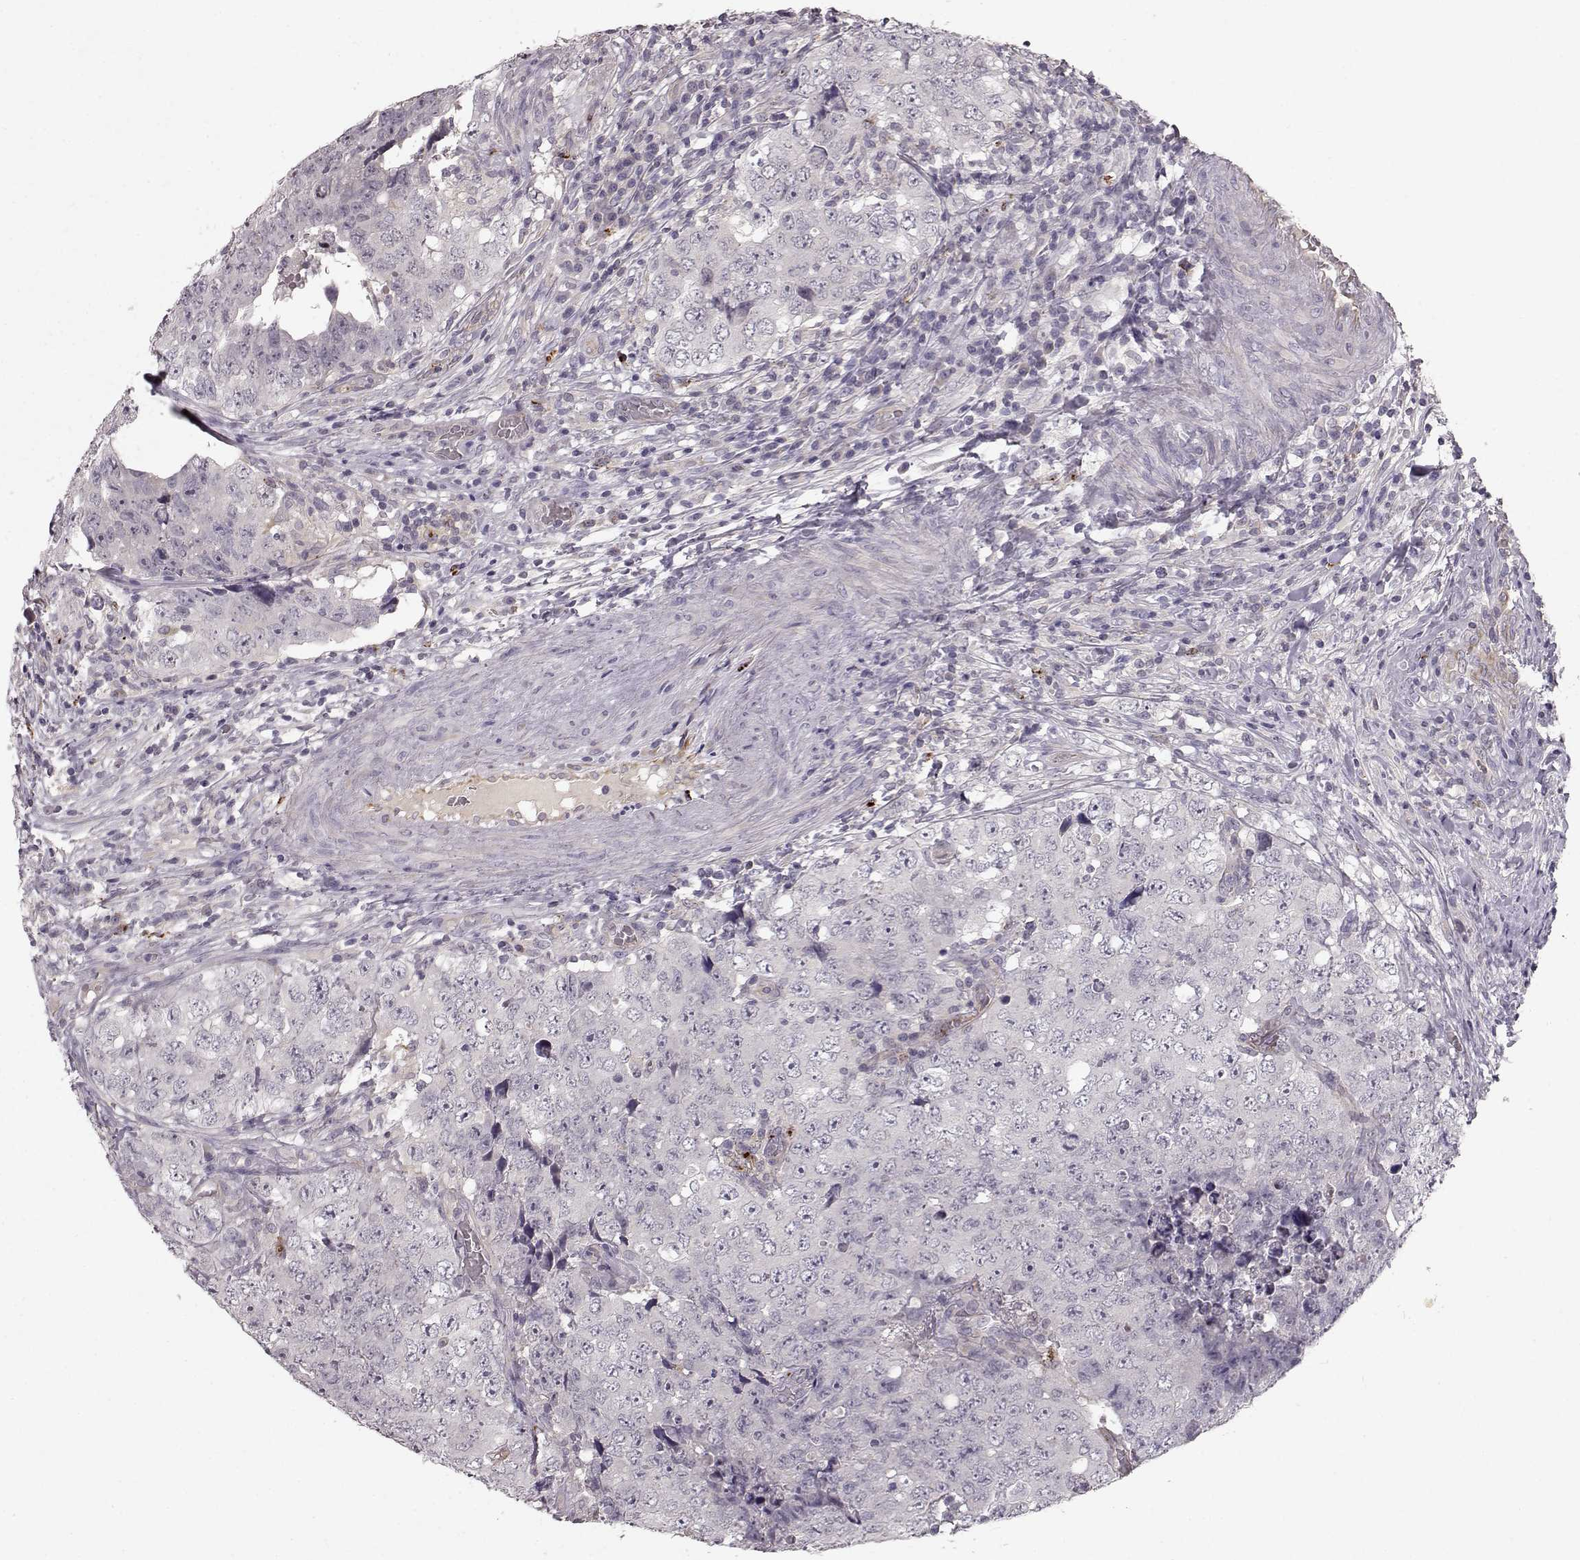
{"staining": {"intensity": "negative", "quantity": "none", "location": "none"}, "tissue": "testis cancer", "cell_type": "Tumor cells", "image_type": "cancer", "snomed": [{"axis": "morphology", "description": "Seminoma, NOS"}, {"axis": "topography", "description": "Testis"}], "caption": "An immunohistochemistry photomicrograph of seminoma (testis) is shown. There is no staining in tumor cells of seminoma (testis).", "gene": "CCNF", "patient": {"sex": "male", "age": 34}}